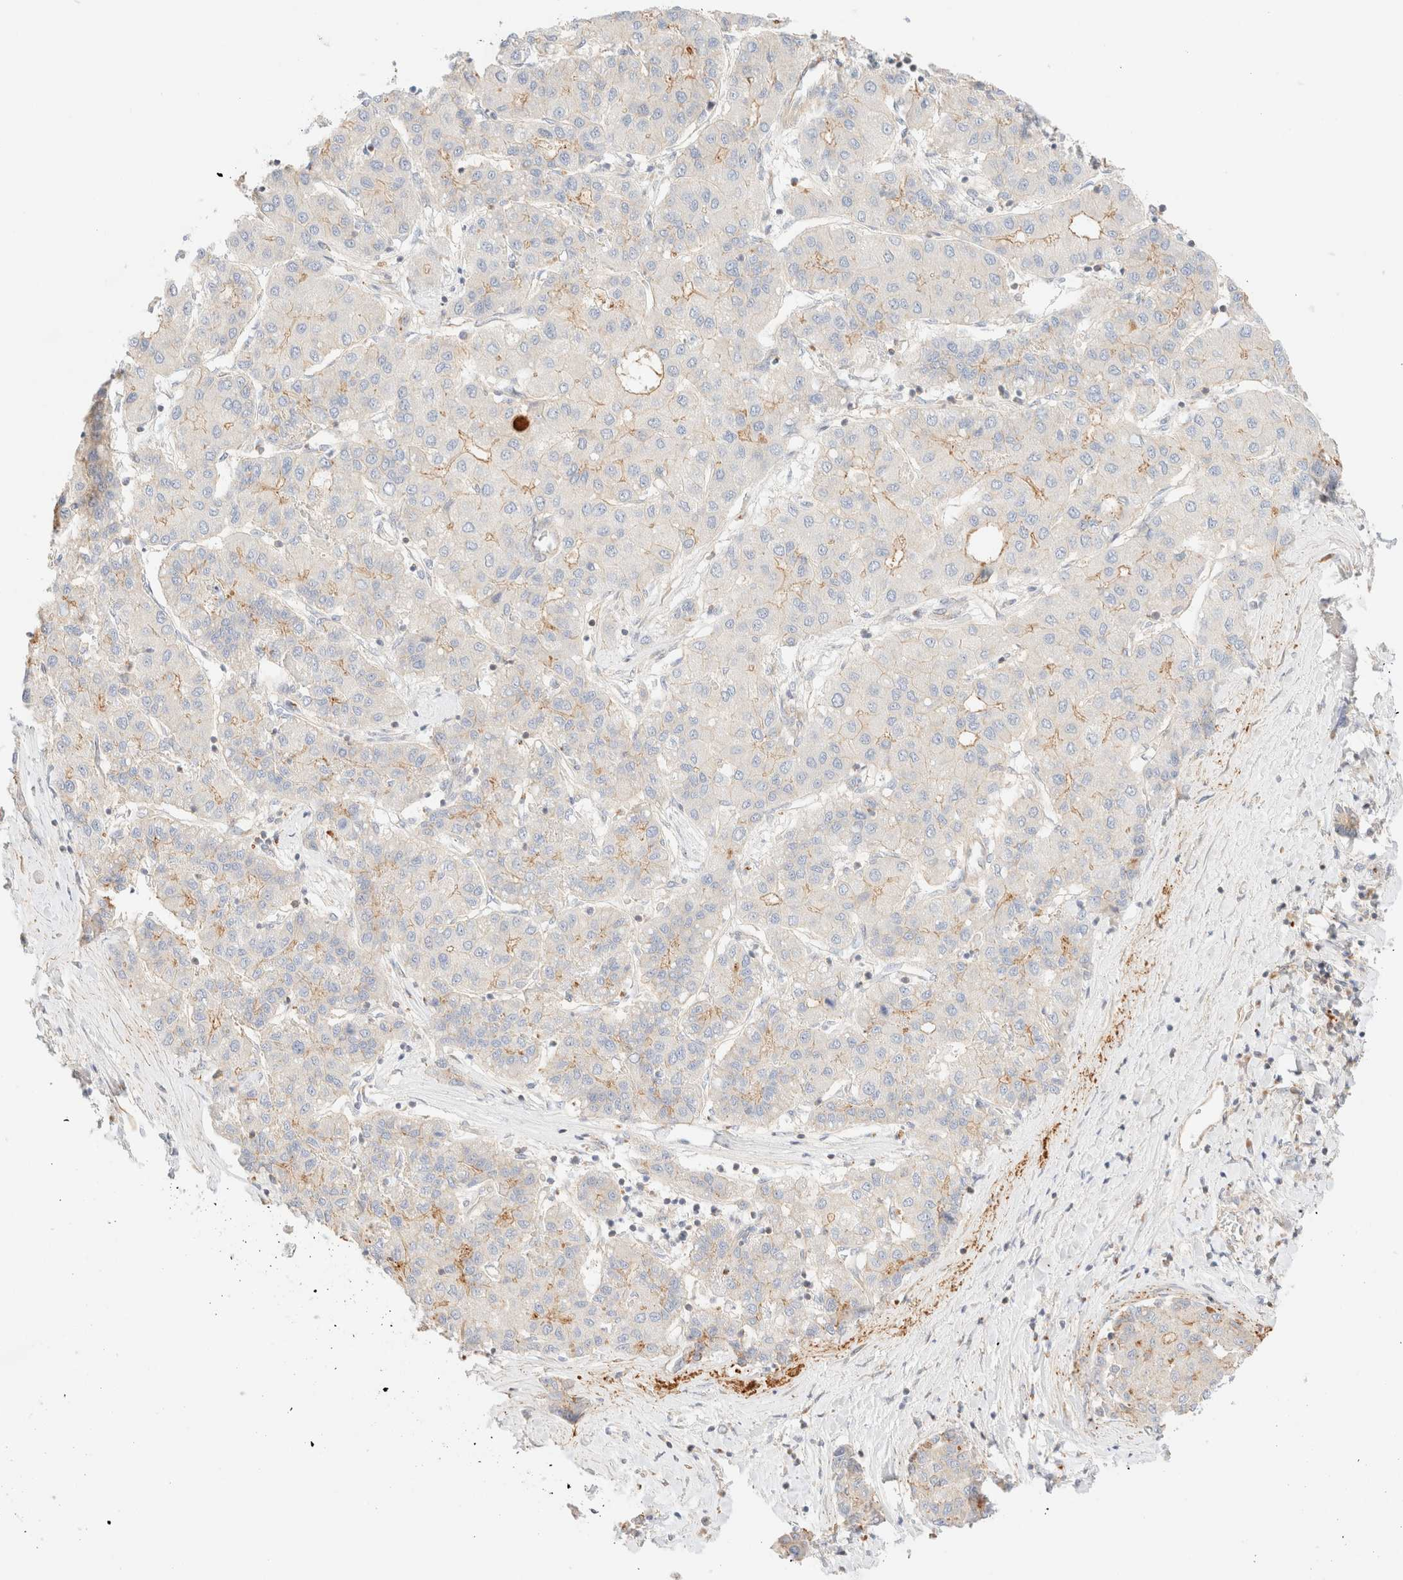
{"staining": {"intensity": "weak", "quantity": "<25%", "location": "cytoplasmic/membranous"}, "tissue": "liver cancer", "cell_type": "Tumor cells", "image_type": "cancer", "snomed": [{"axis": "morphology", "description": "Carcinoma, Hepatocellular, NOS"}, {"axis": "topography", "description": "Liver"}], "caption": "Immunohistochemistry (IHC) micrograph of liver cancer (hepatocellular carcinoma) stained for a protein (brown), which reveals no staining in tumor cells.", "gene": "MYO10", "patient": {"sex": "male", "age": 65}}